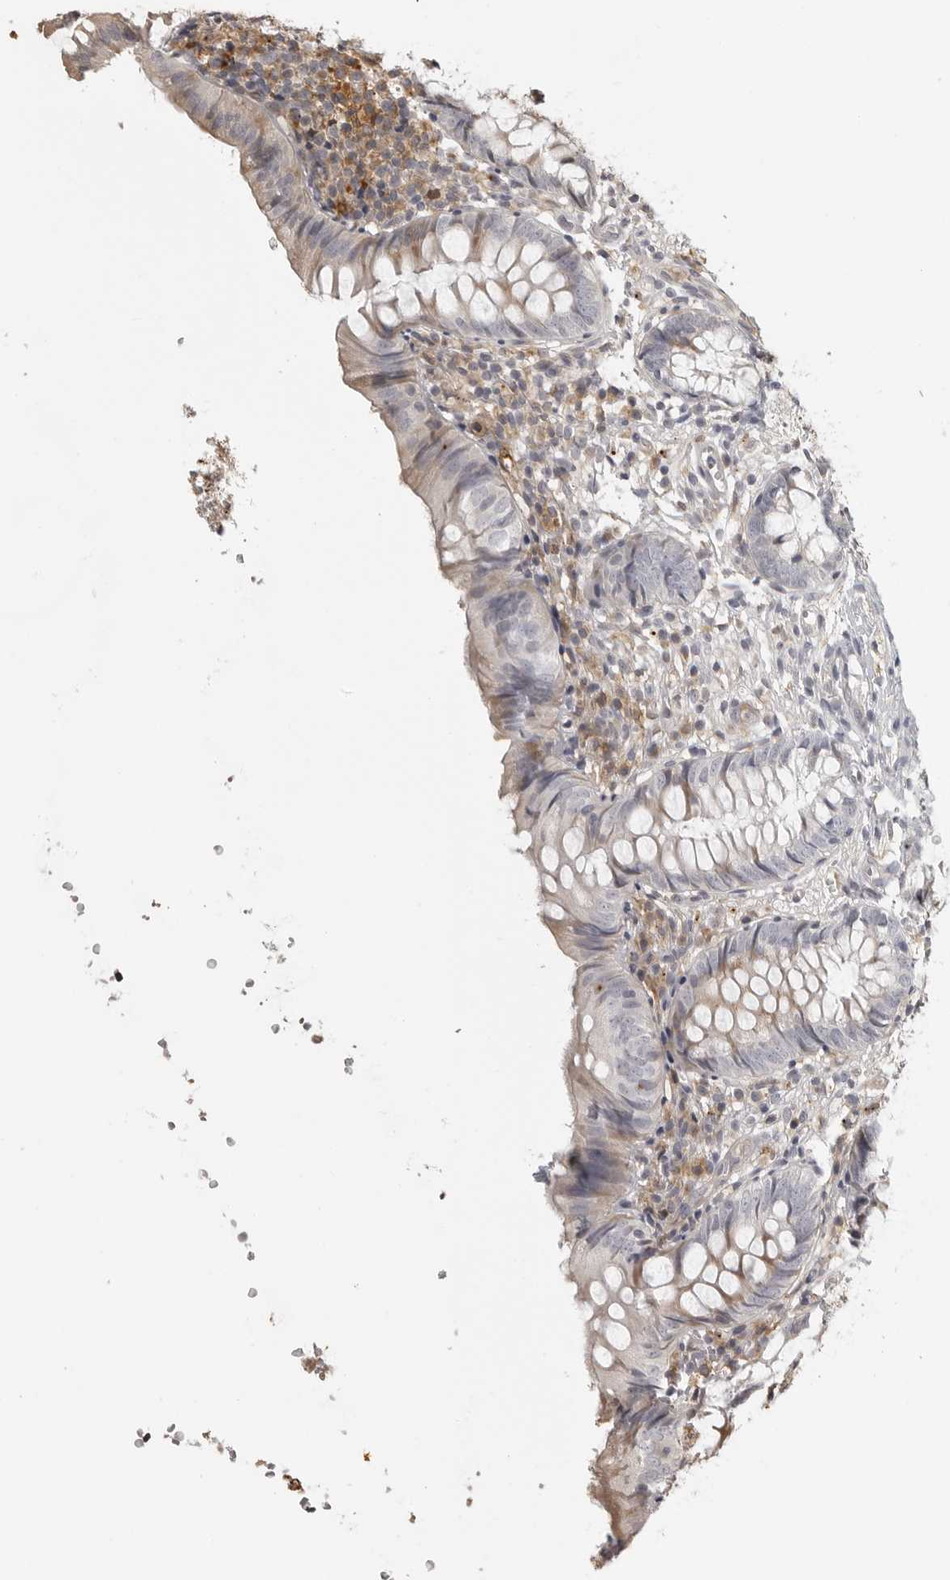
{"staining": {"intensity": "weak", "quantity": "<25%", "location": "cytoplasmic/membranous"}, "tissue": "appendix", "cell_type": "Glandular cells", "image_type": "normal", "snomed": [{"axis": "morphology", "description": "Normal tissue, NOS"}, {"axis": "topography", "description": "Appendix"}], "caption": "Glandular cells show no significant staining in benign appendix. (DAB (3,3'-diaminobenzidine) immunohistochemistry (IHC) with hematoxylin counter stain).", "gene": "IDO1", "patient": {"sex": "male", "age": 8}}